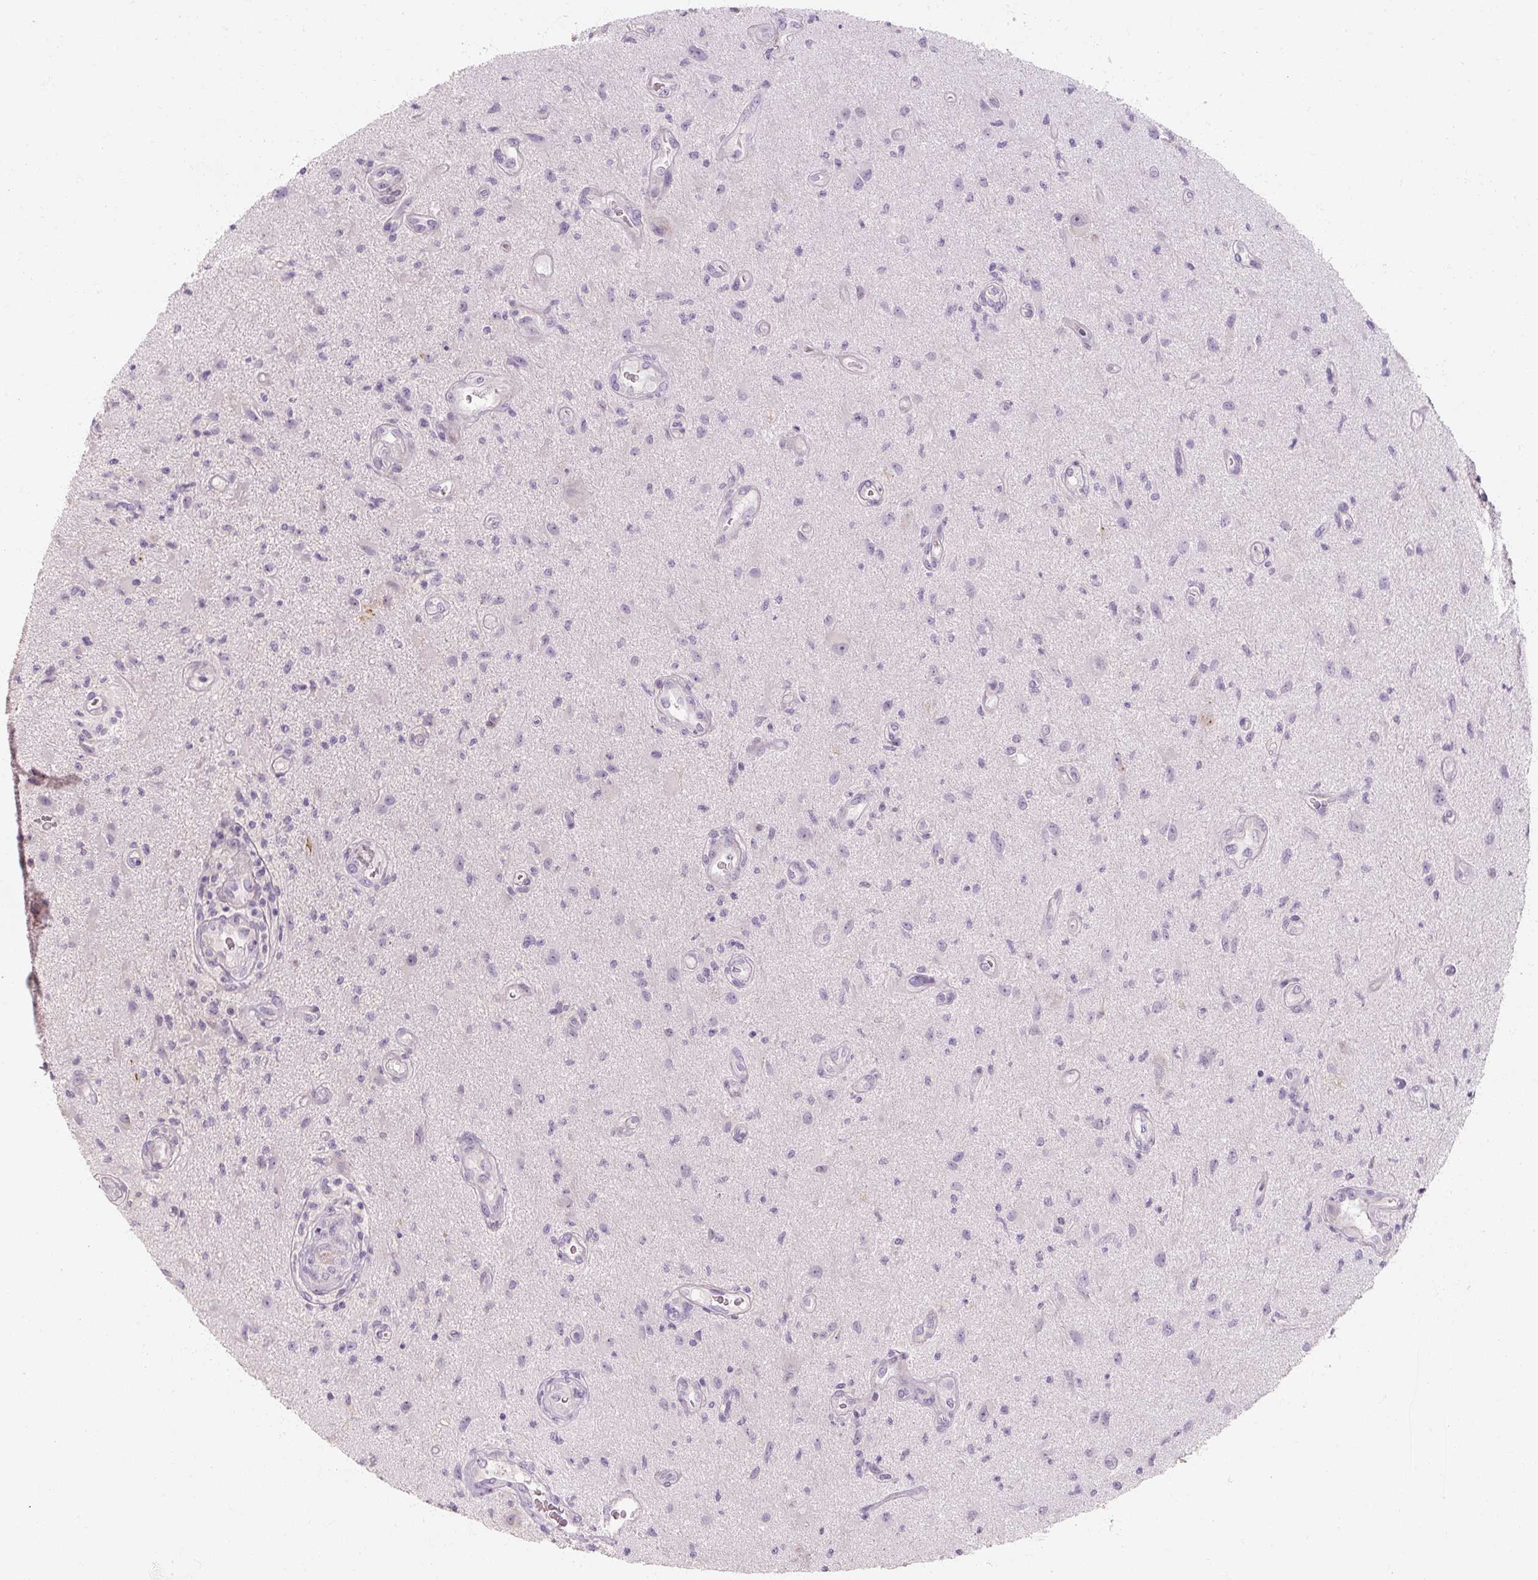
{"staining": {"intensity": "negative", "quantity": "none", "location": "none"}, "tissue": "glioma", "cell_type": "Tumor cells", "image_type": "cancer", "snomed": [{"axis": "morphology", "description": "Glioma, malignant, High grade"}, {"axis": "topography", "description": "Brain"}], "caption": "A photomicrograph of malignant glioma (high-grade) stained for a protein shows no brown staining in tumor cells. (DAB (3,3'-diaminobenzidine) immunohistochemistry (IHC), high magnification).", "gene": "NFE2L3", "patient": {"sex": "male", "age": 67}}